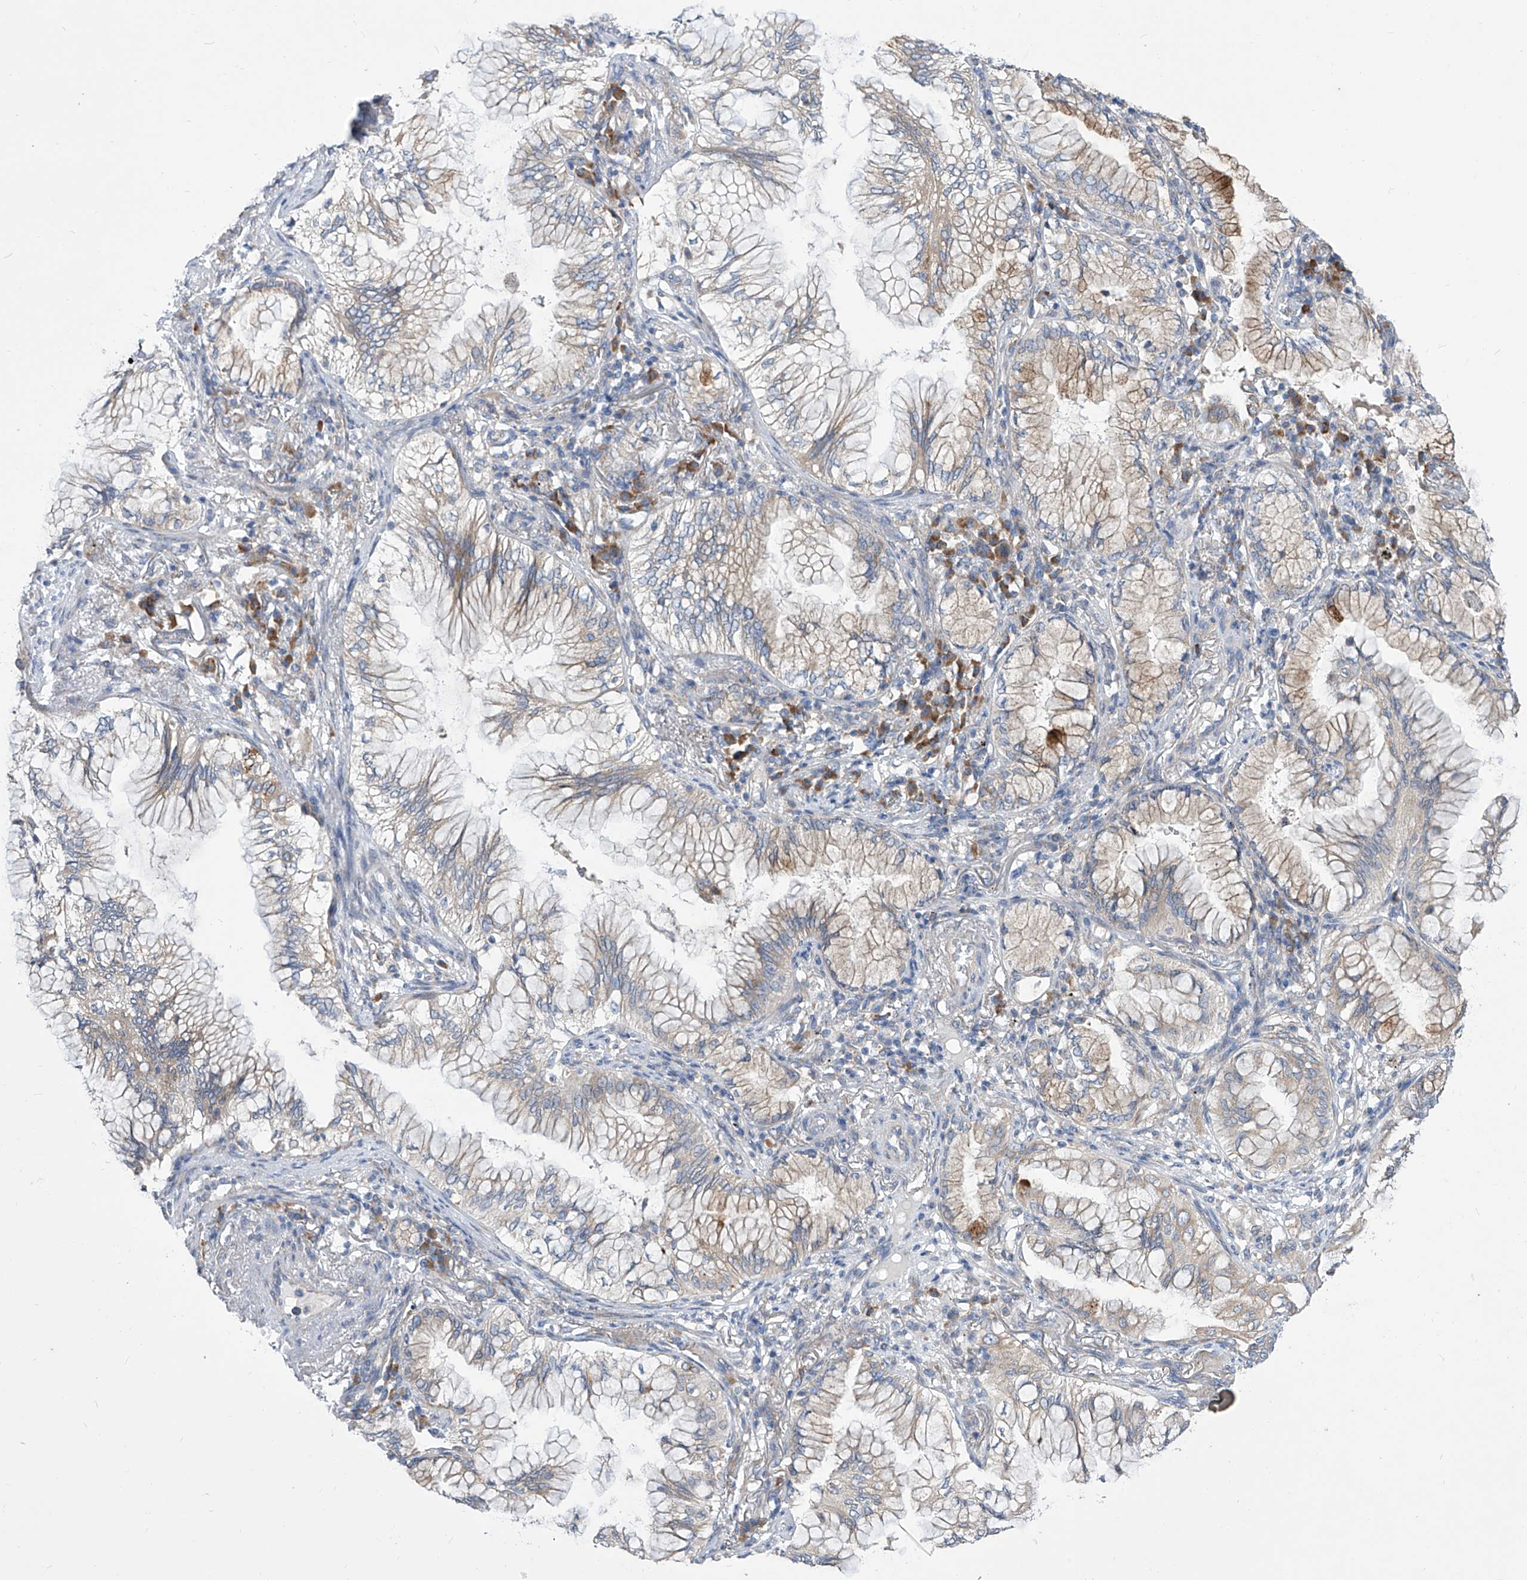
{"staining": {"intensity": "weak", "quantity": "<25%", "location": "cytoplasmic/membranous"}, "tissue": "lung cancer", "cell_type": "Tumor cells", "image_type": "cancer", "snomed": [{"axis": "morphology", "description": "Adenocarcinoma, NOS"}, {"axis": "topography", "description": "Lung"}], "caption": "Tumor cells are negative for brown protein staining in lung cancer (adenocarcinoma).", "gene": "UFL1", "patient": {"sex": "female", "age": 70}}